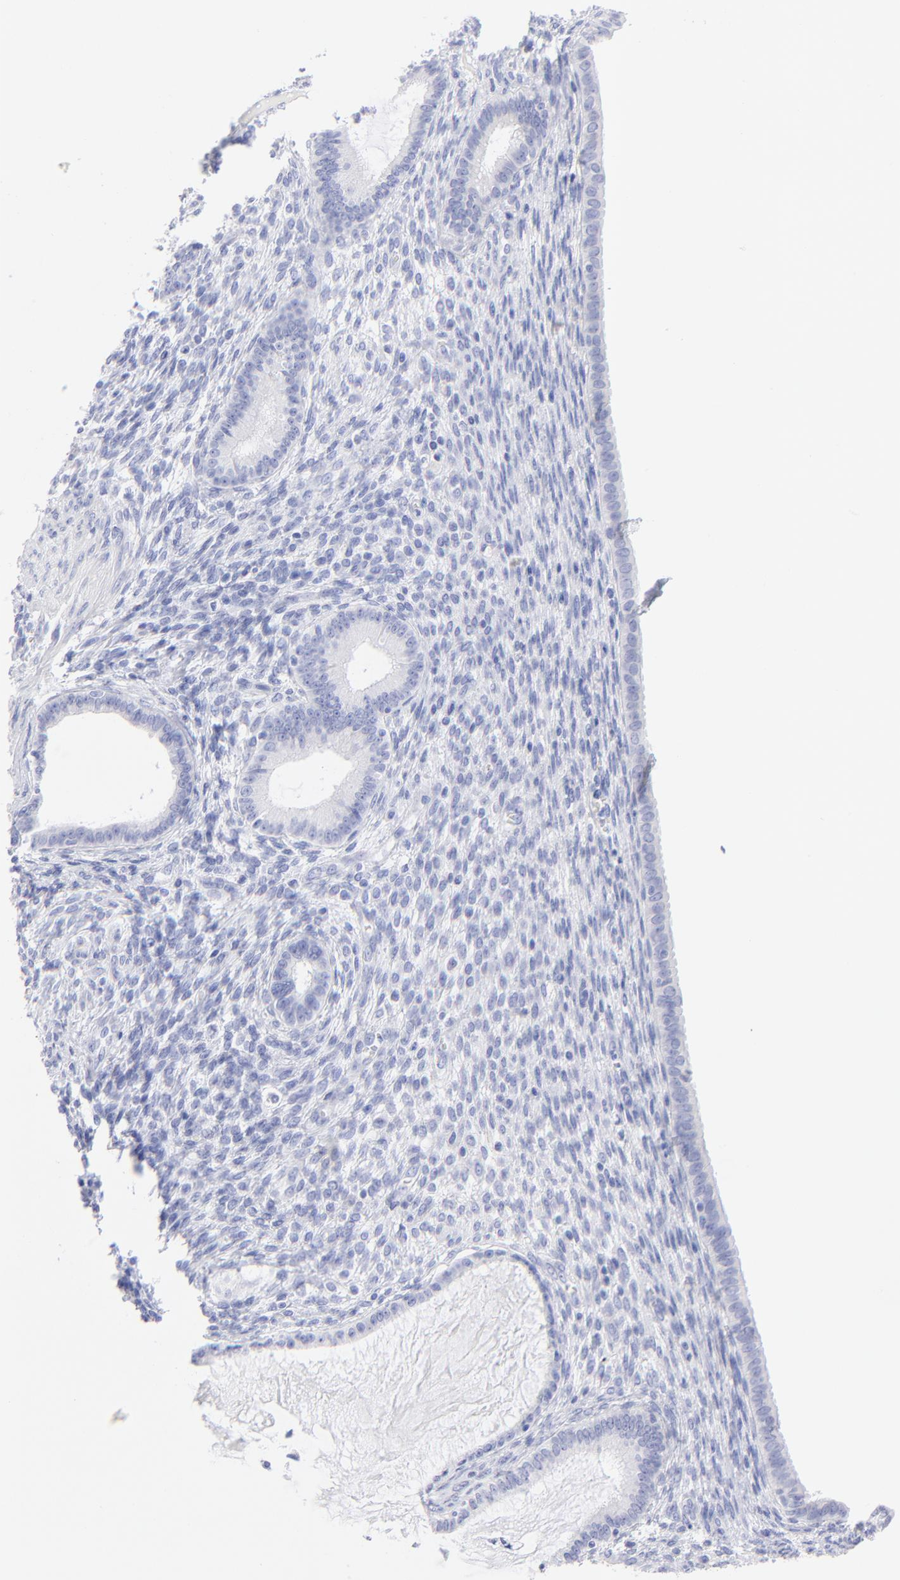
{"staining": {"intensity": "moderate", "quantity": ">75%", "location": "cytoplasmic/membranous"}, "tissue": "endometrium", "cell_type": "Cells in endometrial stroma", "image_type": "normal", "snomed": [{"axis": "morphology", "description": "Normal tissue, NOS"}, {"axis": "topography", "description": "Endometrium"}], "caption": "The immunohistochemical stain highlights moderate cytoplasmic/membranous positivity in cells in endometrial stroma of normal endometrium.", "gene": "C1QTNF6", "patient": {"sex": "female", "age": 72}}